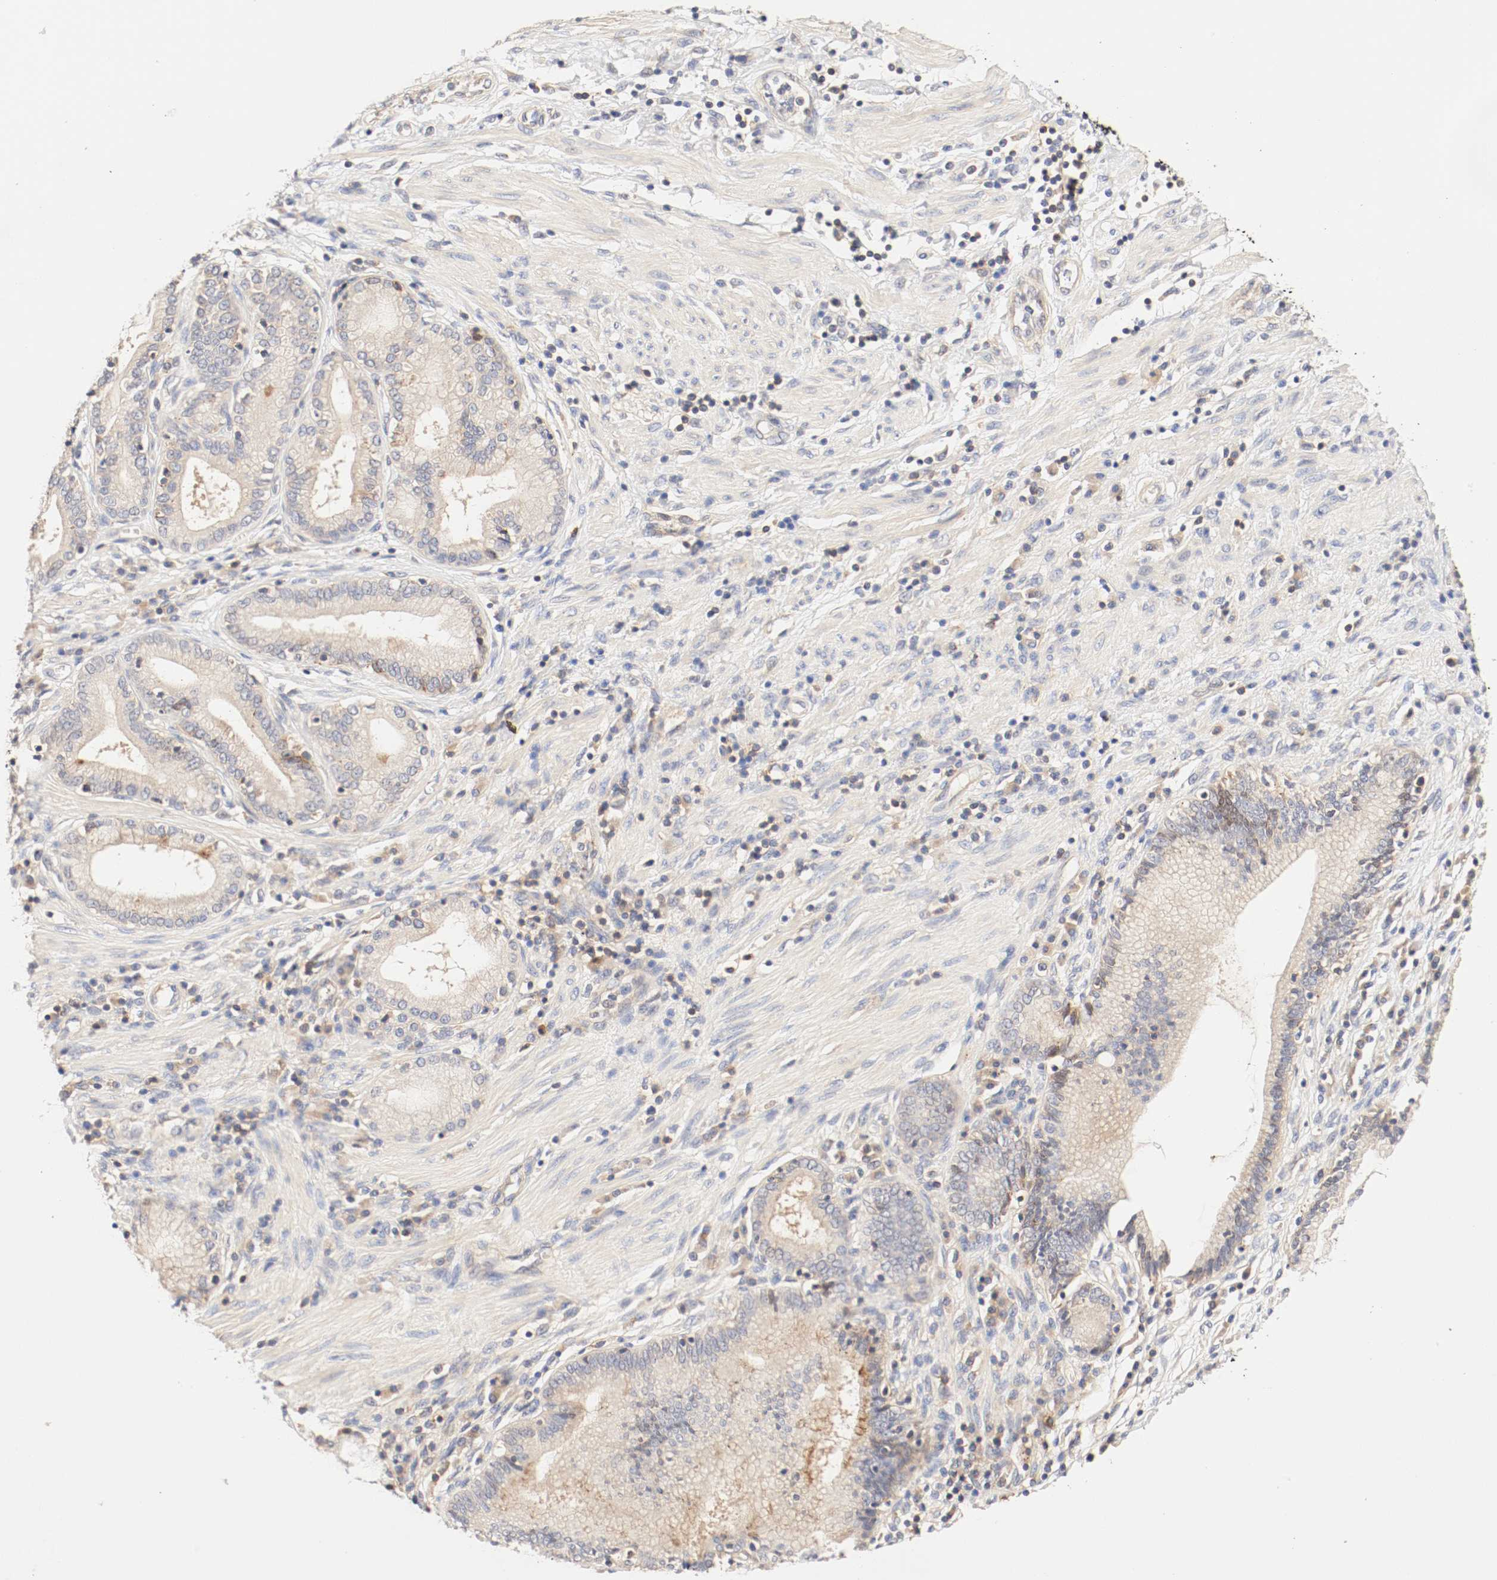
{"staining": {"intensity": "moderate", "quantity": ">75%", "location": "cytoplasmic/membranous"}, "tissue": "pancreatic cancer", "cell_type": "Tumor cells", "image_type": "cancer", "snomed": [{"axis": "morphology", "description": "Adenocarcinoma, NOS"}, {"axis": "topography", "description": "Pancreas"}], "caption": "Immunohistochemistry (IHC) histopathology image of pancreatic cancer stained for a protein (brown), which reveals medium levels of moderate cytoplasmic/membranous positivity in about >75% of tumor cells.", "gene": "GIT1", "patient": {"sex": "female", "age": 48}}